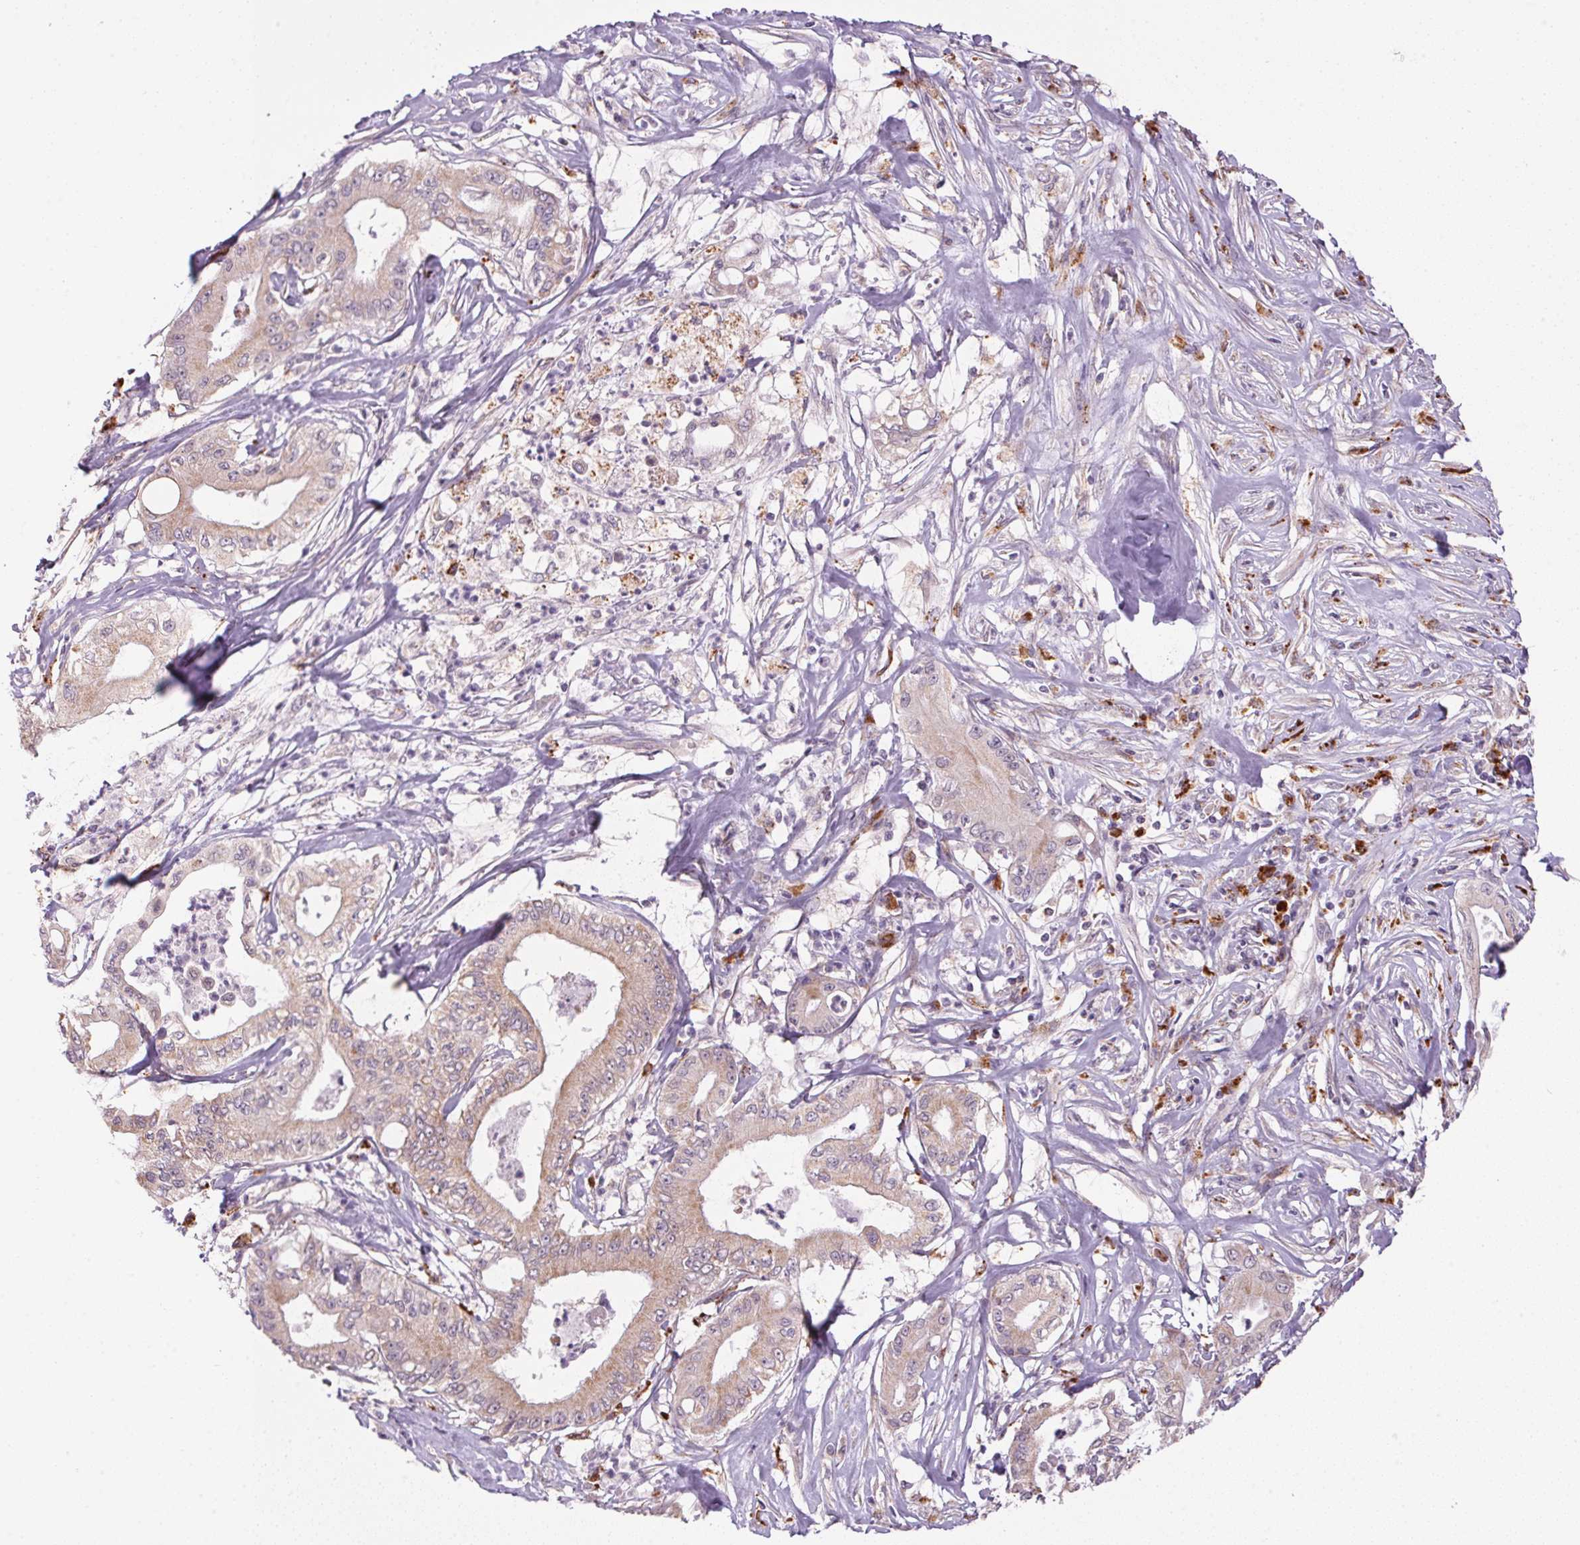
{"staining": {"intensity": "weak", "quantity": ">75%", "location": "cytoplasmic/membranous"}, "tissue": "pancreatic cancer", "cell_type": "Tumor cells", "image_type": "cancer", "snomed": [{"axis": "morphology", "description": "Adenocarcinoma, NOS"}, {"axis": "topography", "description": "Pancreas"}], "caption": "Adenocarcinoma (pancreatic) tissue demonstrates weak cytoplasmic/membranous expression in about >75% of tumor cells, visualized by immunohistochemistry.", "gene": "ADH5", "patient": {"sex": "male", "age": 71}}